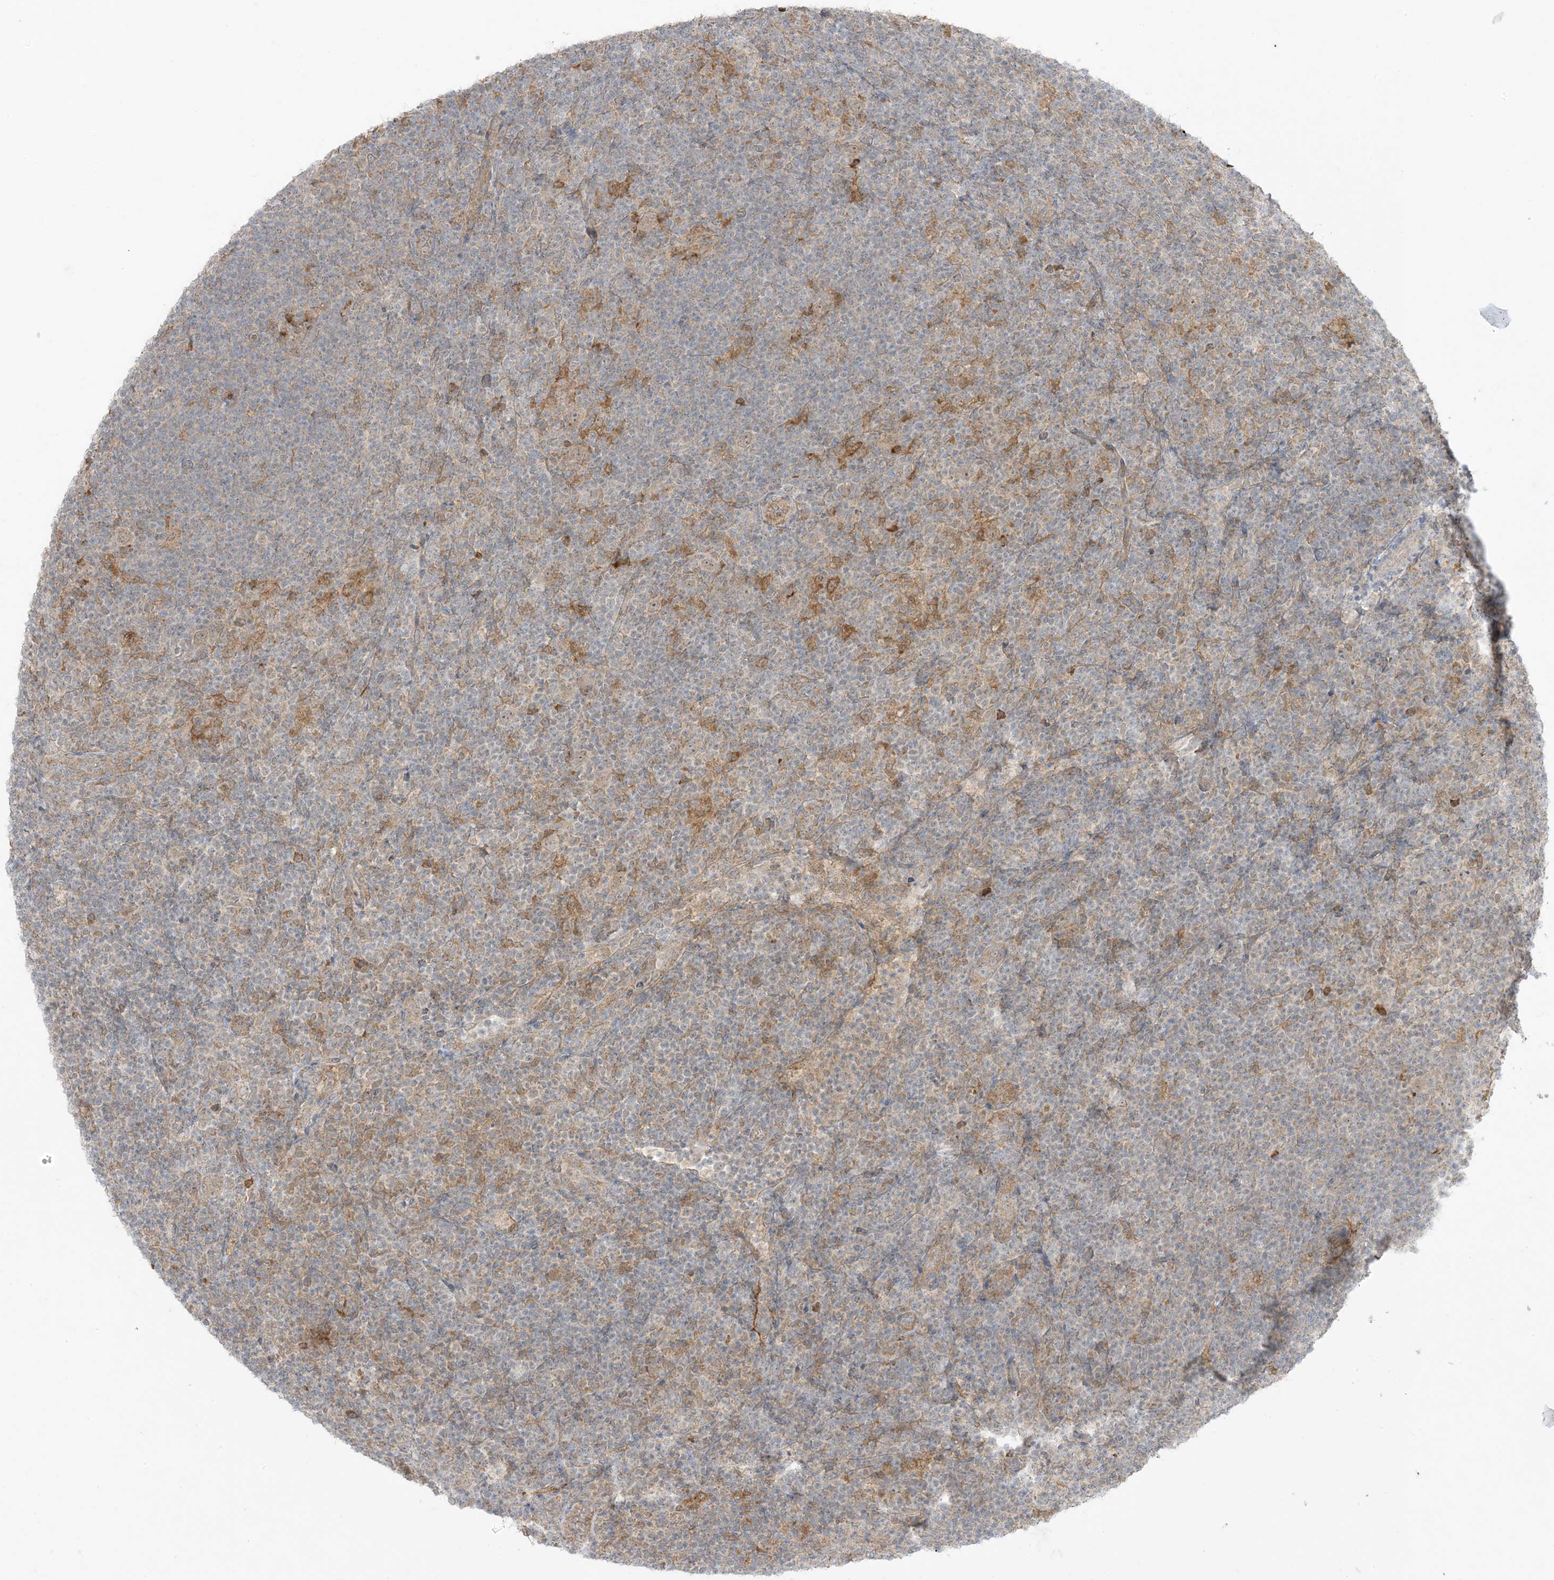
{"staining": {"intensity": "negative", "quantity": "none", "location": "none"}, "tissue": "lymphoma", "cell_type": "Tumor cells", "image_type": "cancer", "snomed": [{"axis": "morphology", "description": "Hodgkin's disease, NOS"}, {"axis": "topography", "description": "Lymph node"}], "caption": "Histopathology image shows no protein expression in tumor cells of Hodgkin's disease tissue.", "gene": "ODC1", "patient": {"sex": "female", "age": 57}}